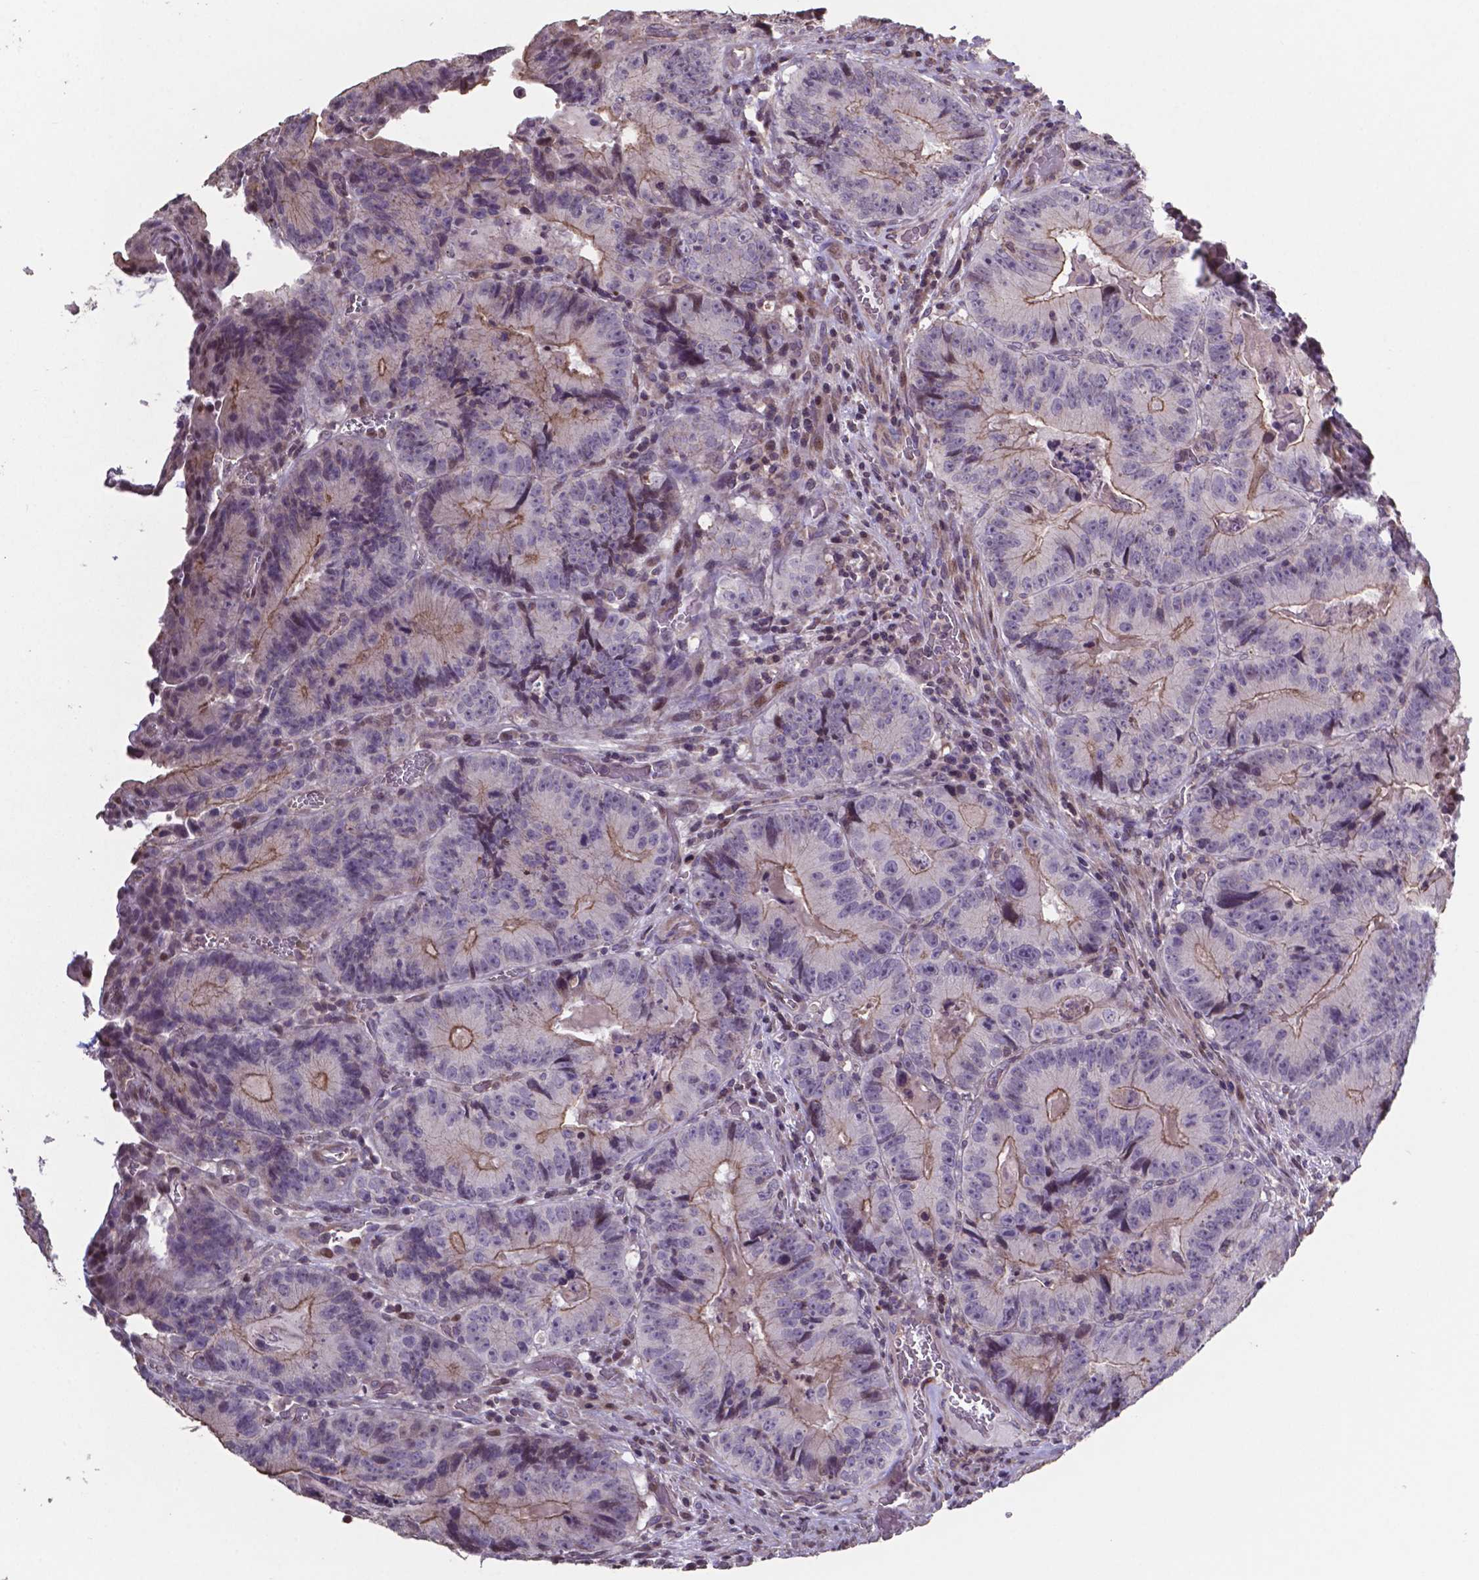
{"staining": {"intensity": "moderate", "quantity": "<25%", "location": "cytoplasmic/membranous"}, "tissue": "colorectal cancer", "cell_type": "Tumor cells", "image_type": "cancer", "snomed": [{"axis": "morphology", "description": "Adenocarcinoma, NOS"}, {"axis": "topography", "description": "Colon"}], "caption": "Adenocarcinoma (colorectal) was stained to show a protein in brown. There is low levels of moderate cytoplasmic/membranous expression in approximately <25% of tumor cells. The staining was performed using DAB (3,3'-diaminobenzidine) to visualize the protein expression in brown, while the nuclei were stained in blue with hematoxylin (Magnification: 20x).", "gene": "MLC1", "patient": {"sex": "female", "age": 86}}